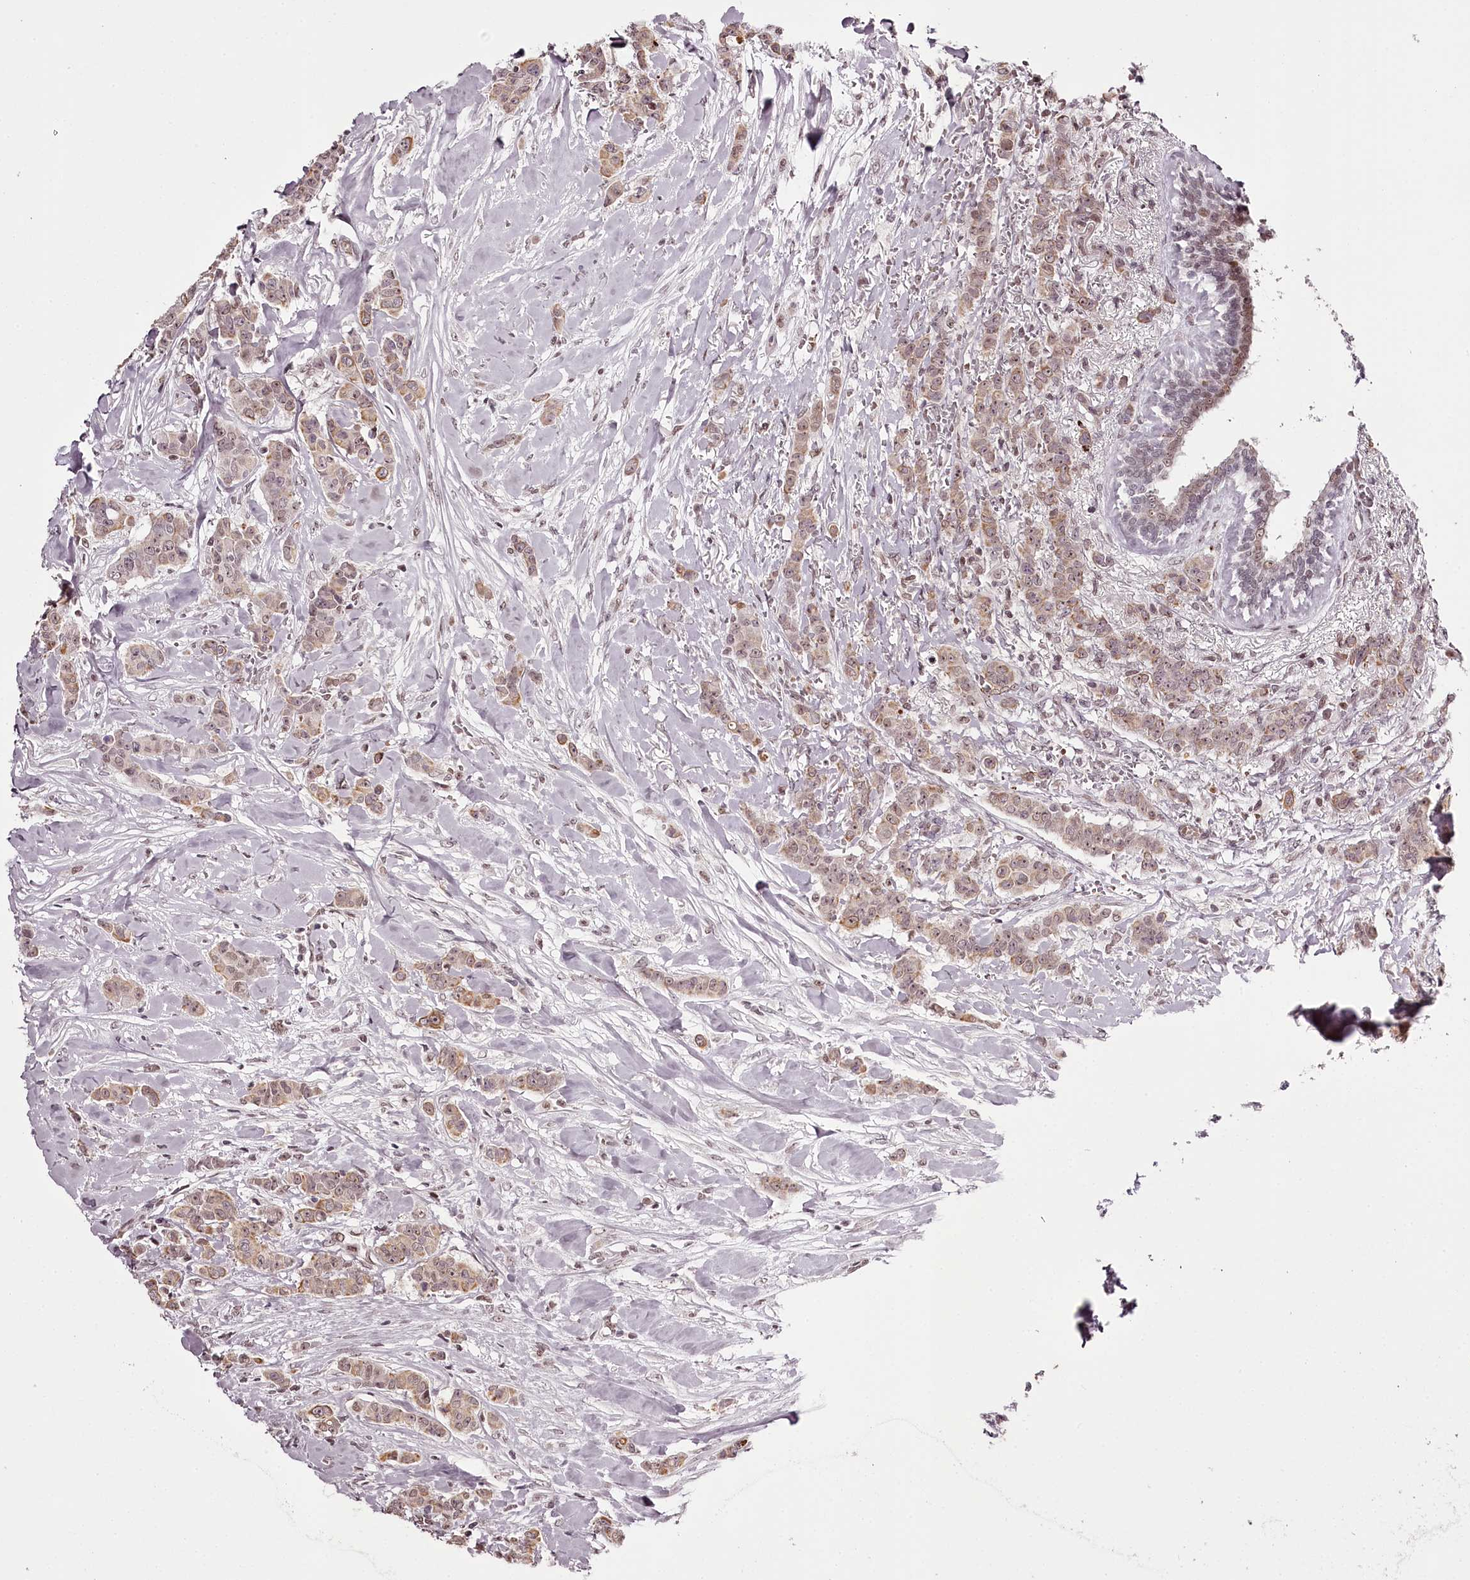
{"staining": {"intensity": "weak", "quantity": ">75%", "location": "cytoplasmic/membranous,nuclear"}, "tissue": "breast cancer", "cell_type": "Tumor cells", "image_type": "cancer", "snomed": [{"axis": "morphology", "description": "Duct carcinoma"}, {"axis": "topography", "description": "Breast"}], "caption": "Tumor cells show low levels of weak cytoplasmic/membranous and nuclear staining in about >75% of cells in invasive ductal carcinoma (breast).", "gene": "THYN1", "patient": {"sex": "female", "age": 40}}